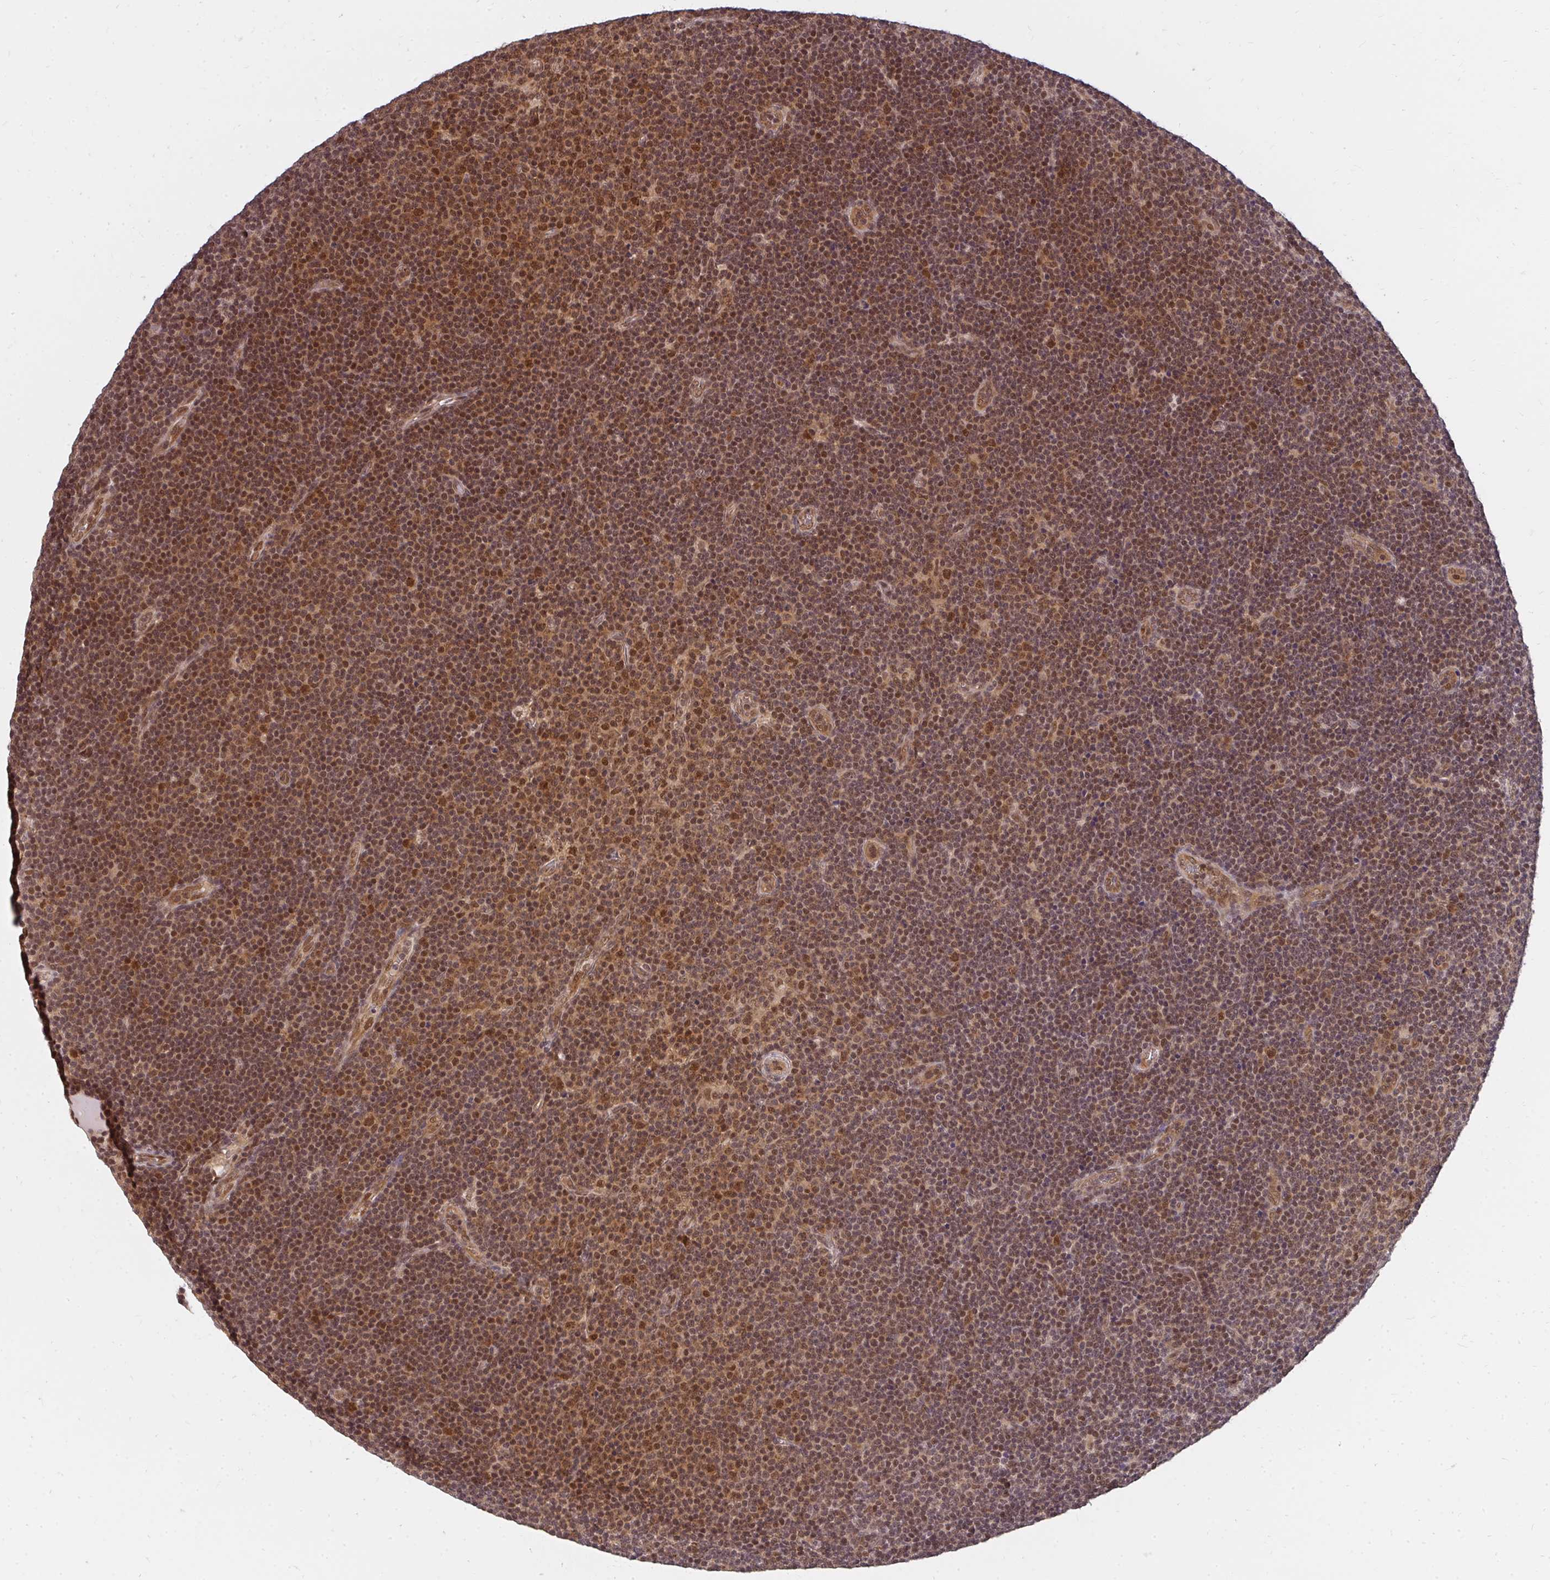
{"staining": {"intensity": "moderate", "quantity": ">75%", "location": "cytoplasmic/membranous,nuclear"}, "tissue": "lymphoma", "cell_type": "Tumor cells", "image_type": "cancer", "snomed": [{"axis": "morphology", "description": "Malignant lymphoma, non-Hodgkin's type, Low grade"}, {"axis": "topography", "description": "Lymph node"}], "caption": "A brown stain highlights moderate cytoplasmic/membranous and nuclear positivity of a protein in human low-grade malignant lymphoma, non-Hodgkin's type tumor cells. (Stains: DAB in brown, nuclei in blue, Microscopy: brightfield microscopy at high magnification).", "gene": "GTF3C6", "patient": {"sex": "male", "age": 48}}